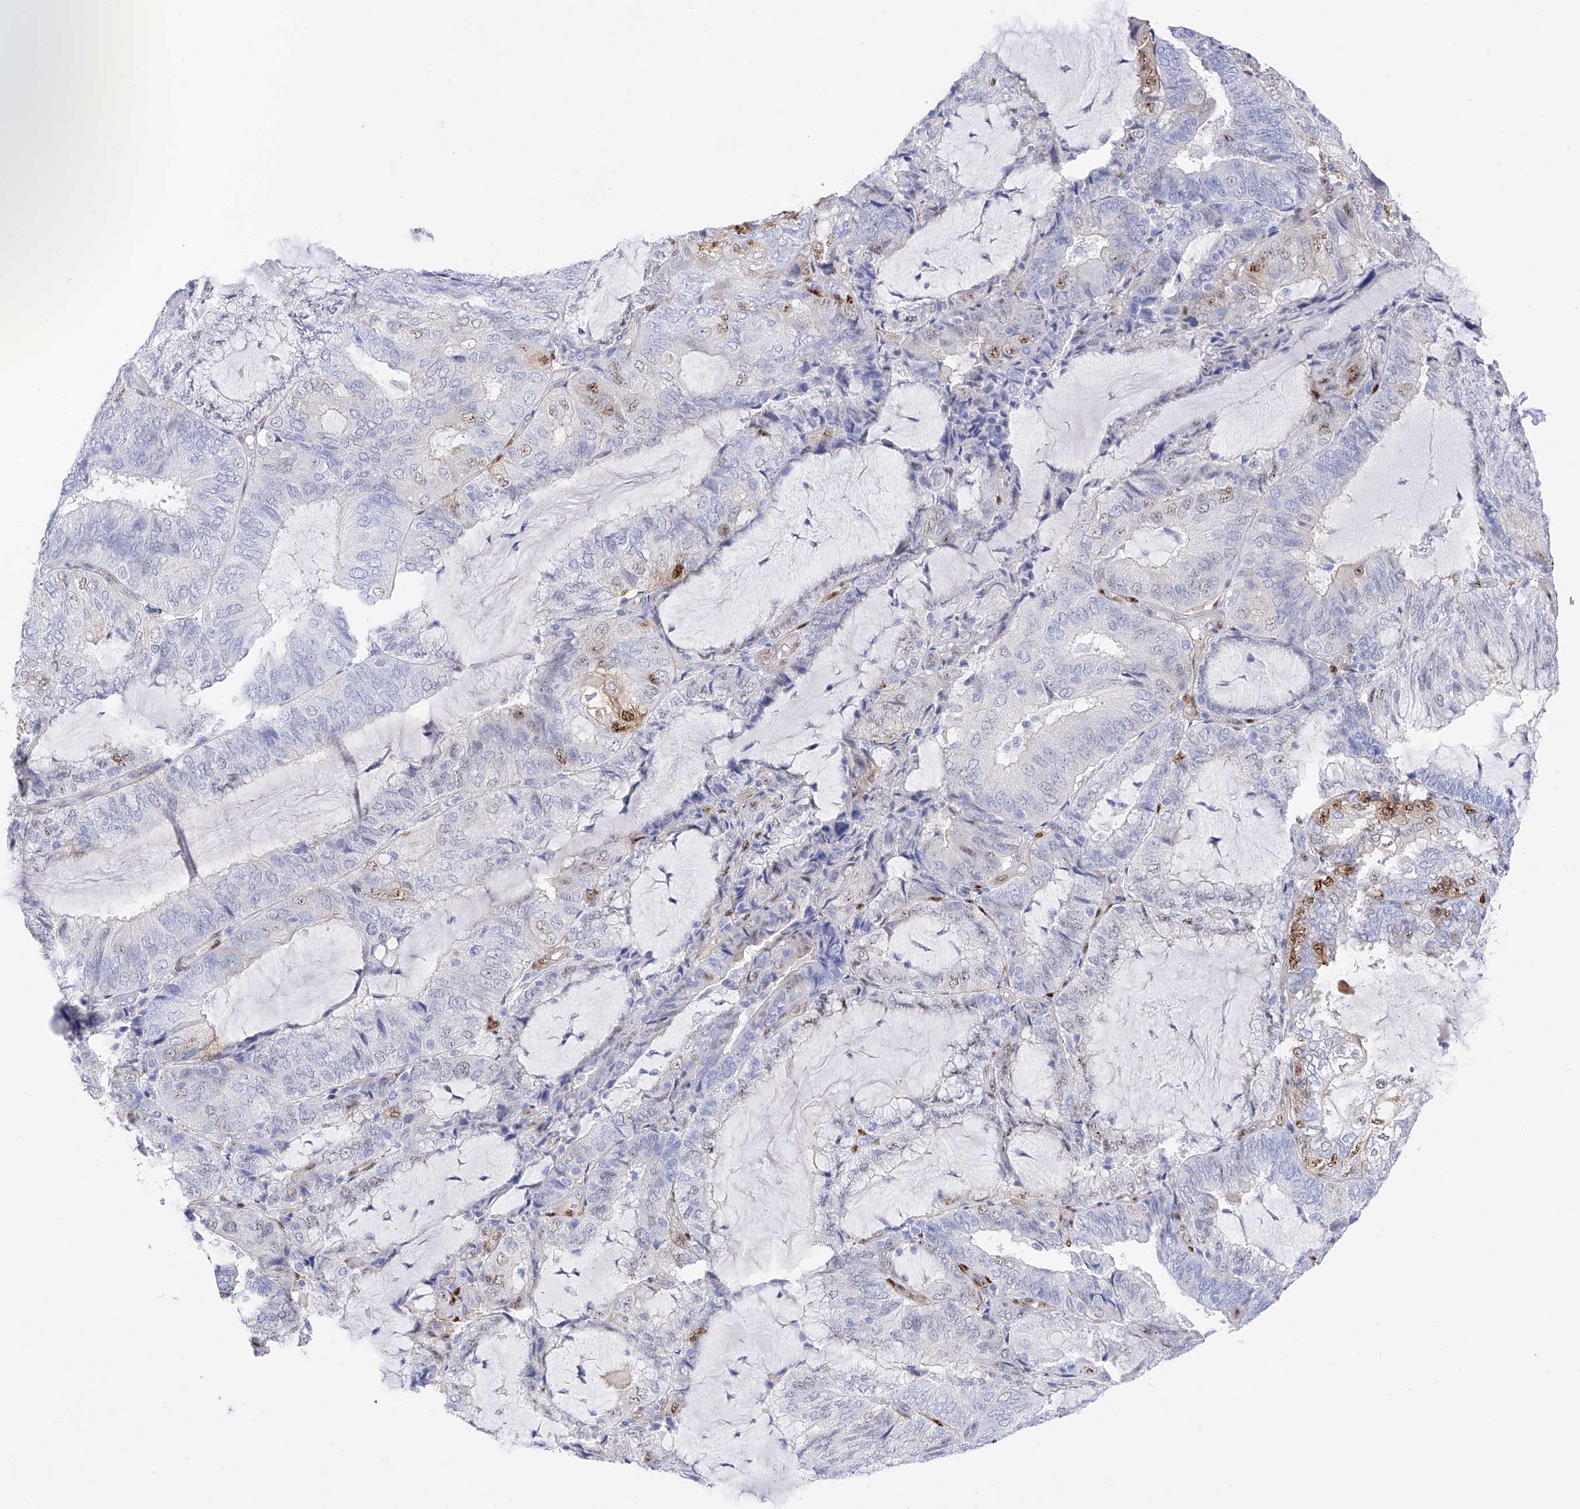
{"staining": {"intensity": "moderate", "quantity": "<25%", "location": "nuclear"}, "tissue": "endometrial cancer", "cell_type": "Tumor cells", "image_type": "cancer", "snomed": [{"axis": "morphology", "description": "Adenocarcinoma, NOS"}, {"axis": "topography", "description": "Endometrium"}], "caption": "Immunohistochemistry (IHC) micrograph of neoplastic tissue: endometrial cancer (adenocarcinoma) stained using immunohistochemistry (IHC) shows low levels of moderate protein expression localized specifically in the nuclear of tumor cells, appearing as a nuclear brown color.", "gene": "TRPC7", "patient": {"sex": "female", "age": 81}}